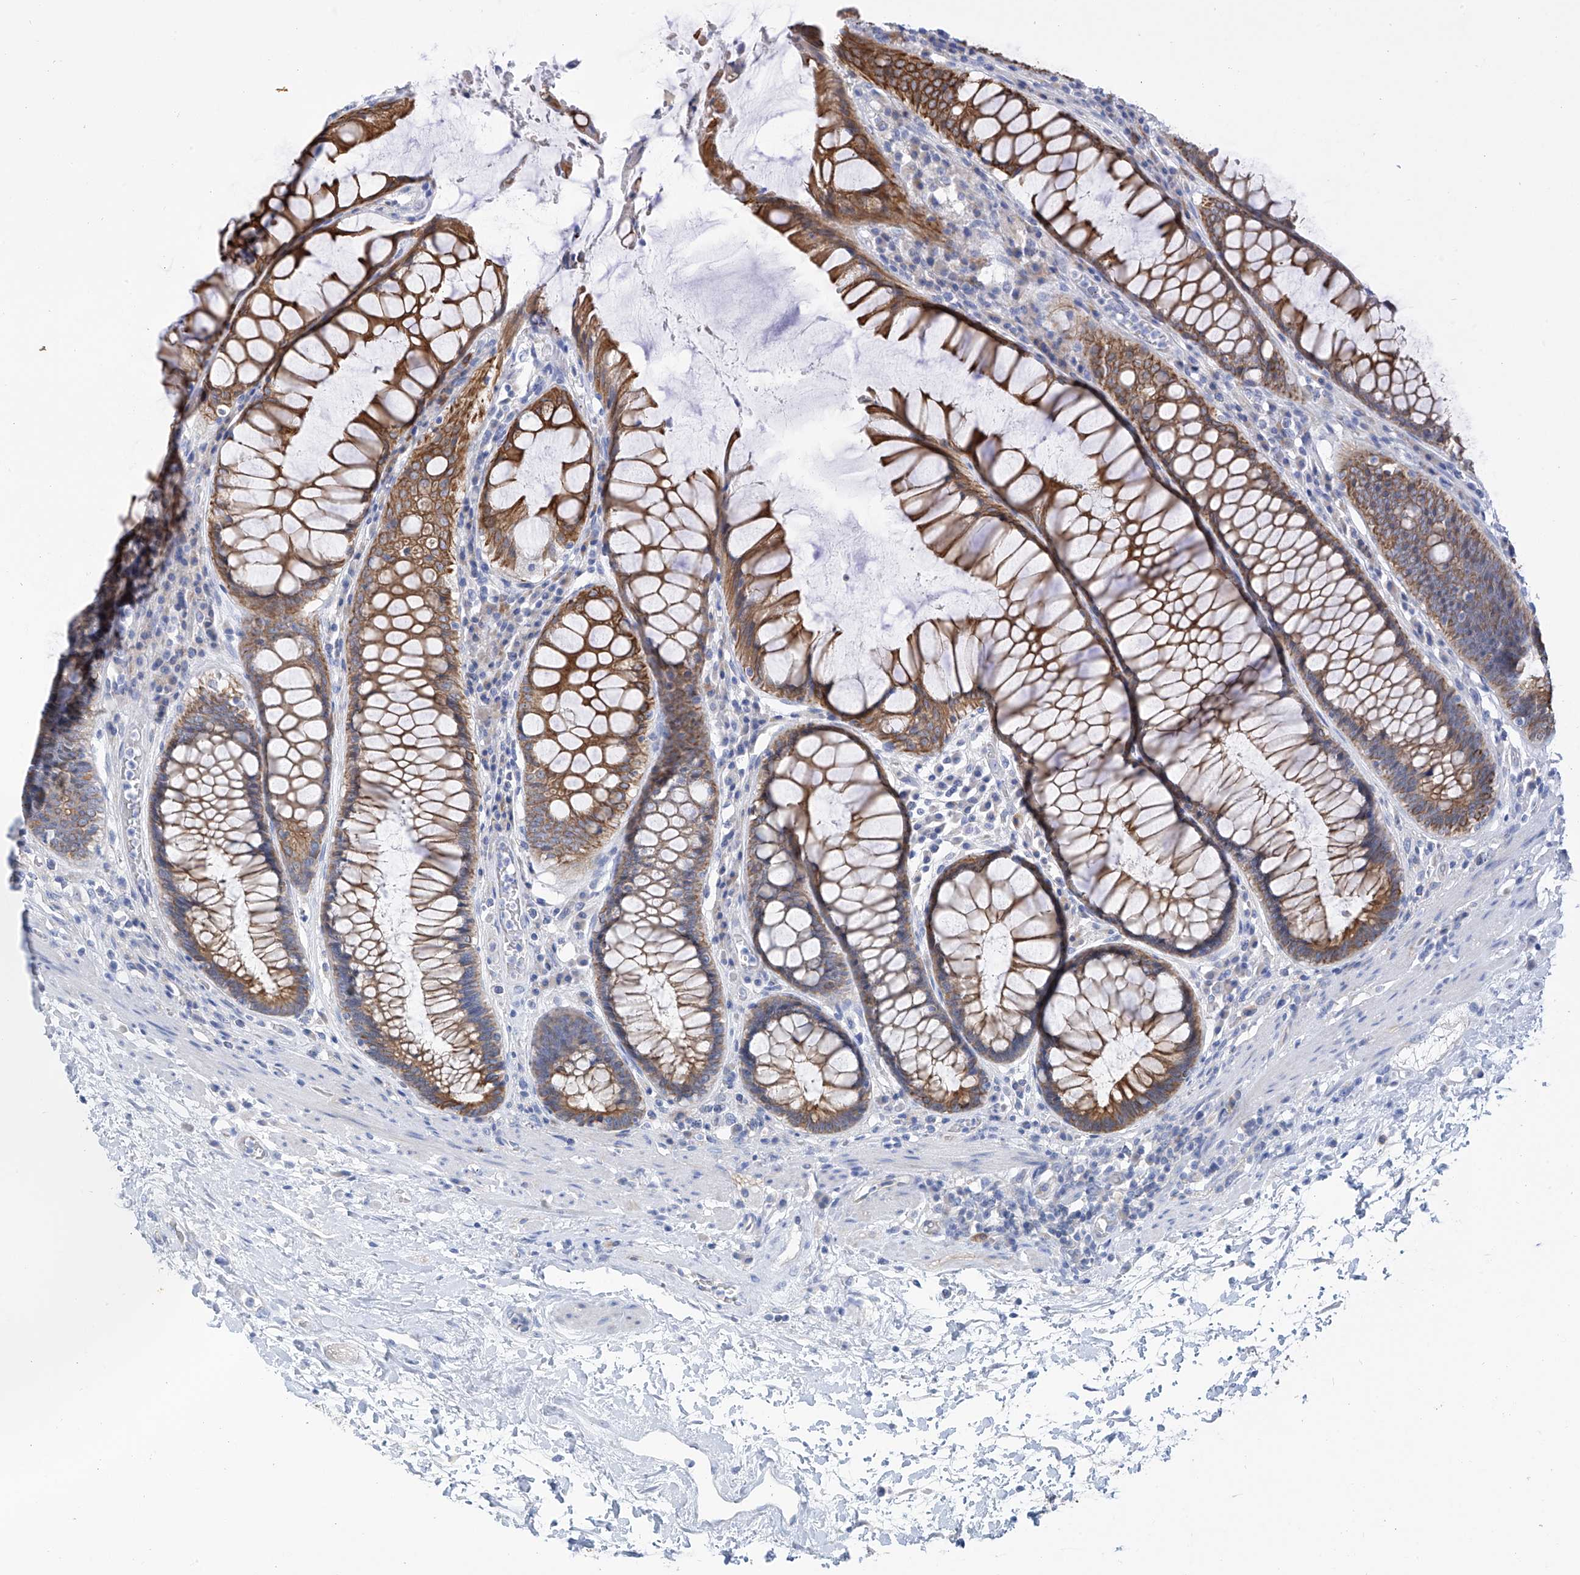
{"staining": {"intensity": "strong", "quantity": ">75%", "location": "cytoplasmic/membranous"}, "tissue": "rectum", "cell_type": "Glandular cells", "image_type": "normal", "snomed": [{"axis": "morphology", "description": "Normal tissue, NOS"}, {"axis": "topography", "description": "Rectum"}], "caption": "Protein staining displays strong cytoplasmic/membranous expression in approximately >75% of glandular cells in normal rectum. (Stains: DAB (3,3'-diaminobenzidine) in brown, nuclei in blue, Microscopy: brightfield microscopy at high magnification).", "gene": "PIK3C2B", "patient": {"sex": "male", "age": 64}}